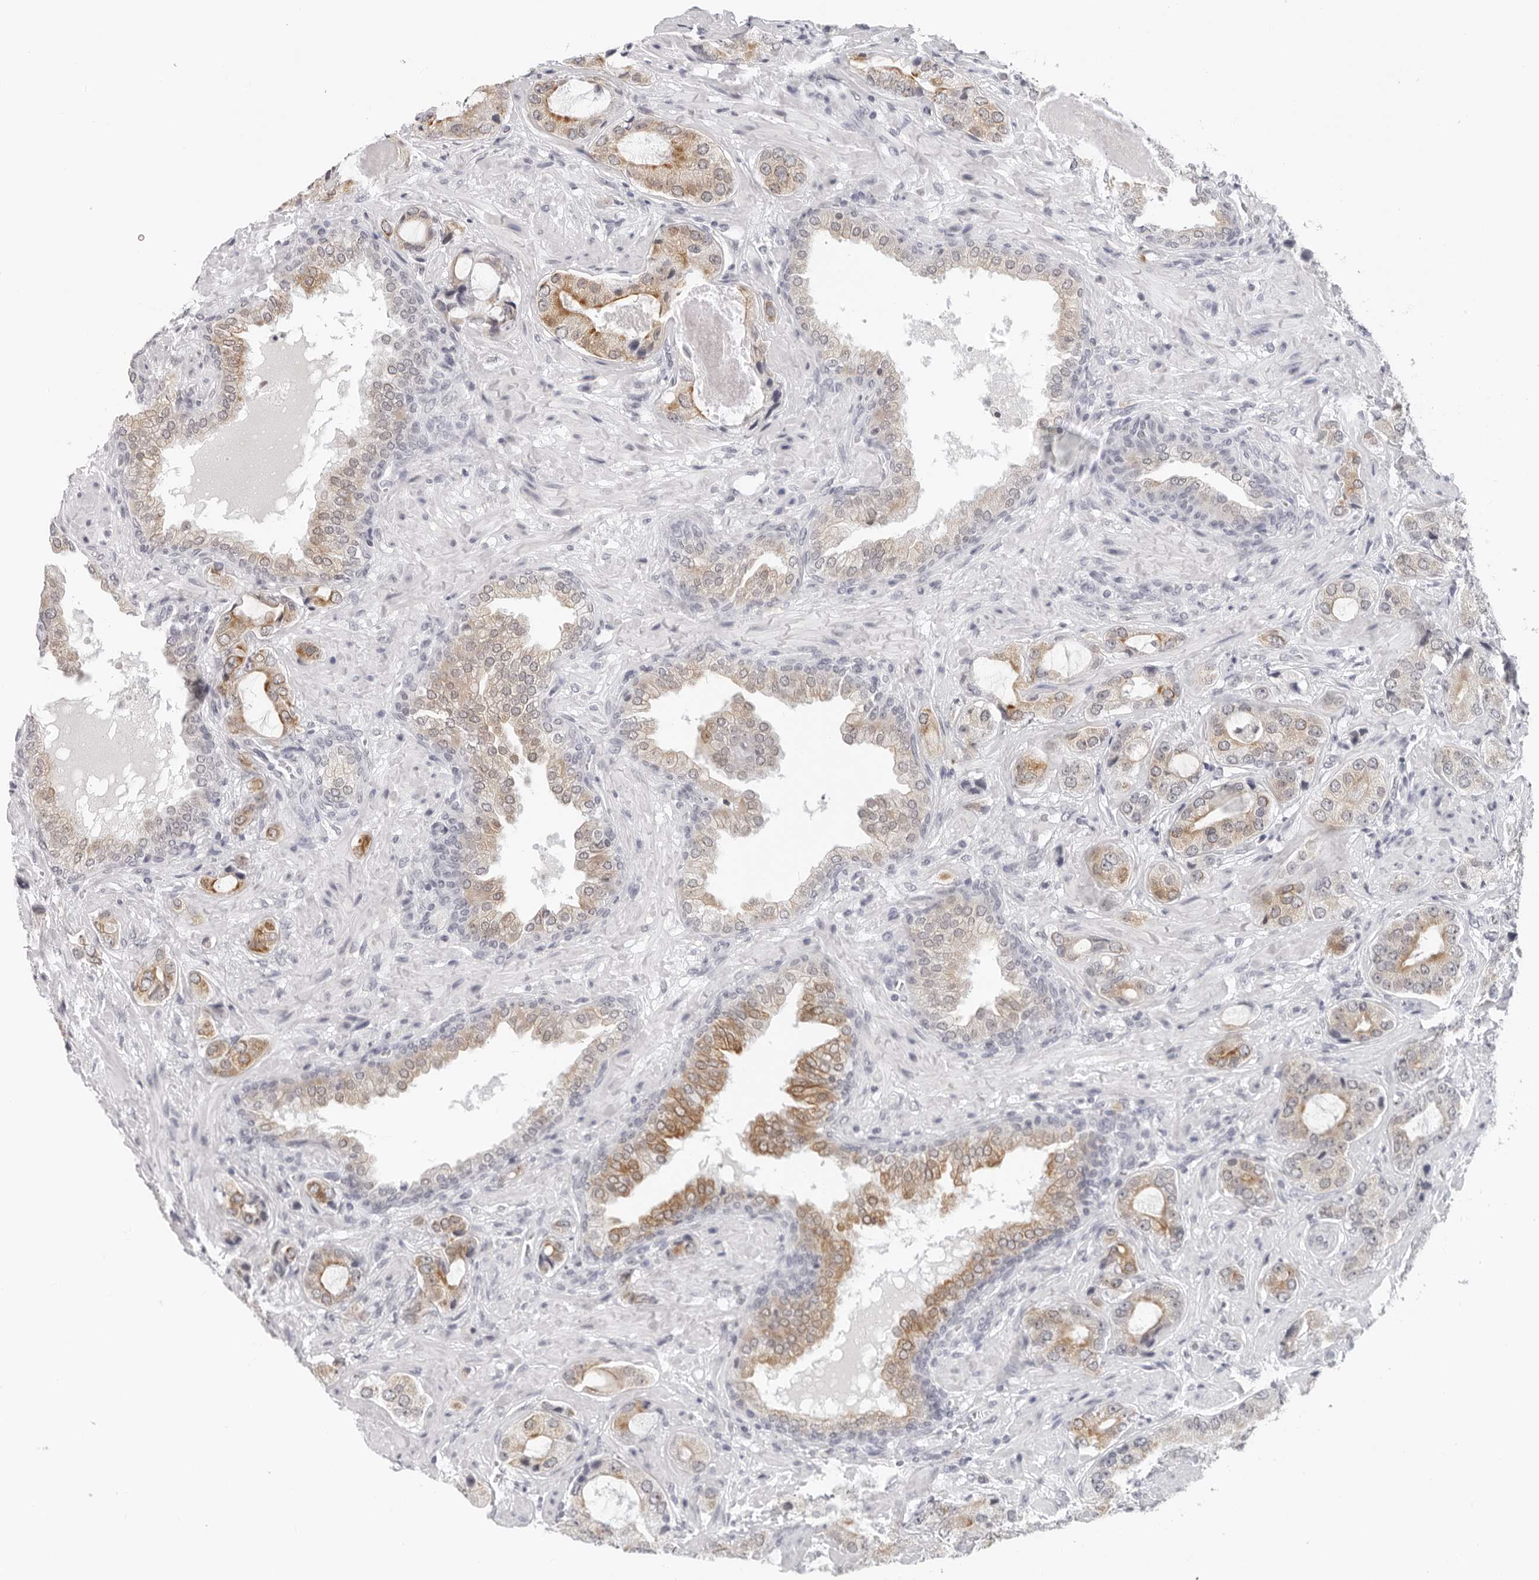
{"staining": {"intensity": "moderate", "quantity": ">75%", "location": "cytoplasmic/membranous"}, "tissue": "prostate cancer", "cell_type": "Tumor cells", "image_type": "cancer", "snomed": [{"axis": "morphology", "description": "Normal tissue, NOS"}, {"axis": "morphology", "description": "Adenocarcinoma, High grade"}, {"axis": "topography", "description": "Prostate"}, {"axis": "topography", "description": "Peripheral nerve tissue"}], "caption": "High-power microscopy captured an immunohistochemistry (IHC) histopathology image of prostate high-grade adenocarcinoma, revealing moderate cytoplasmic/membranous expression in approximately >75% of tumor cells.", "gene": "FLG2", "patient": {"sex": "male", "age": 59}}